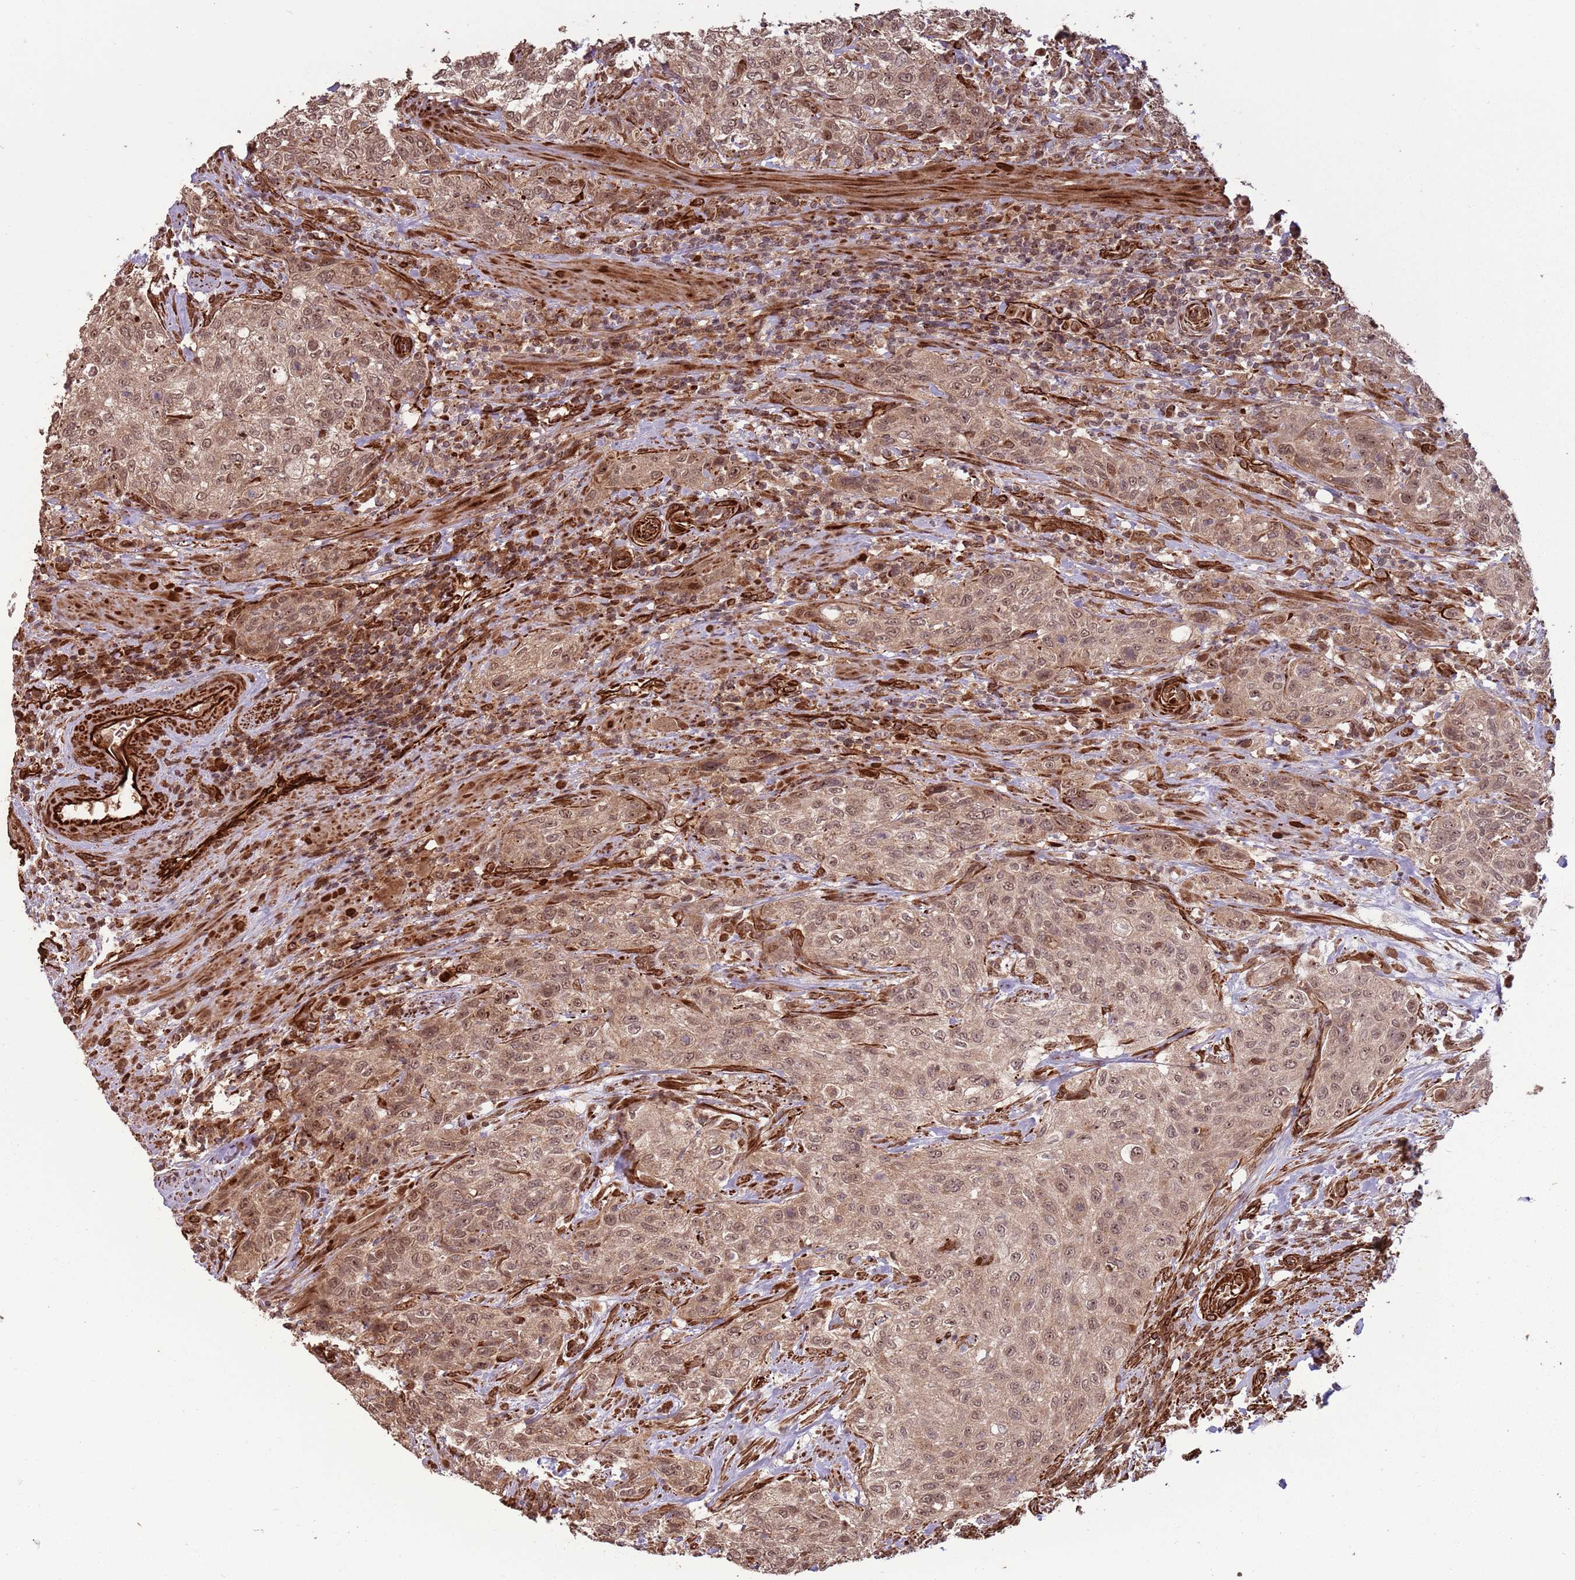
{"staining": {"intensity": "moderate", "quantity": ">75%", "location": "cytoplasmic/membranous,nuclear"}, "tissue": "urothelial cancer", "cell_type": "Tumor cells", "image_type": "cancer", "snomed": [{"axis": "morphology", "description": "Normal tissue, NOS"}, {"axis": "morphology", "description": "Urothelial carcinoma, NOS"}, {"axis": "topography", "description": "Urinary bladder"}, {"axis": "topography", "description": "Peripheral nerve tissue"}], "caption": "Tumor cells exhibit medium levels of moderate cytoplasmic/membranous and nuclear positivity in approximately >75% of cells in human urothelial cancer.", "gene": "ADAMTS3", "patient": {"sex": "male", "age": 35}}